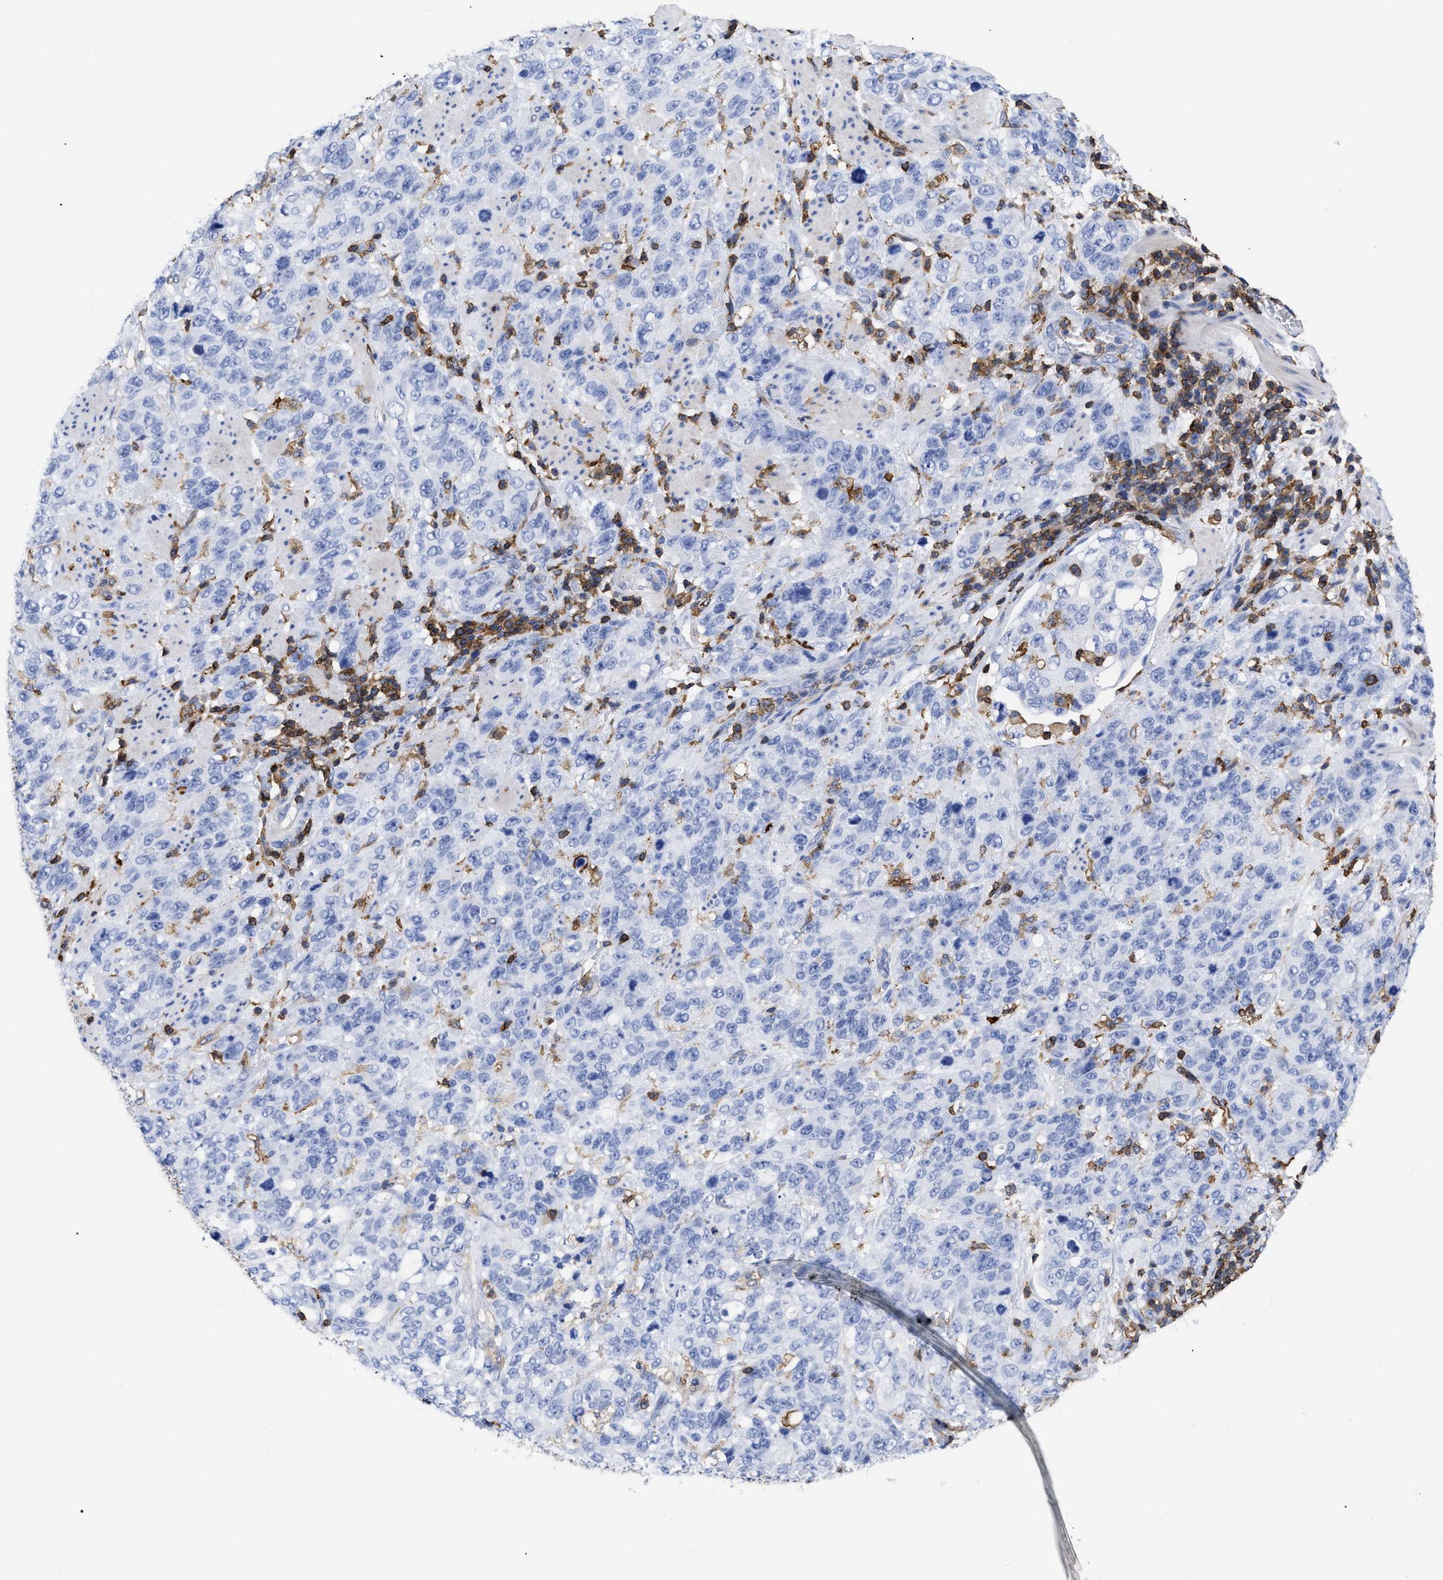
{"staining": {"intensity": "negative", "quantity": "none", "location": "none"}, "tissue": "stomach cancer", "cell_type": "Tumor cells", "image_type": "cancer", "snomed": [{"axis": "morphology", "description": "Adenocarcinoma, NOS"}, {"axis": "topography", "description": "Stomach"}], "caption": "The IHC histopathology image has no significant positivity in tumor cells of adenocarcinoma (stomach) tissue.", "gene": "HCLS1", "patient": {"sex": "male", "age": 48}}